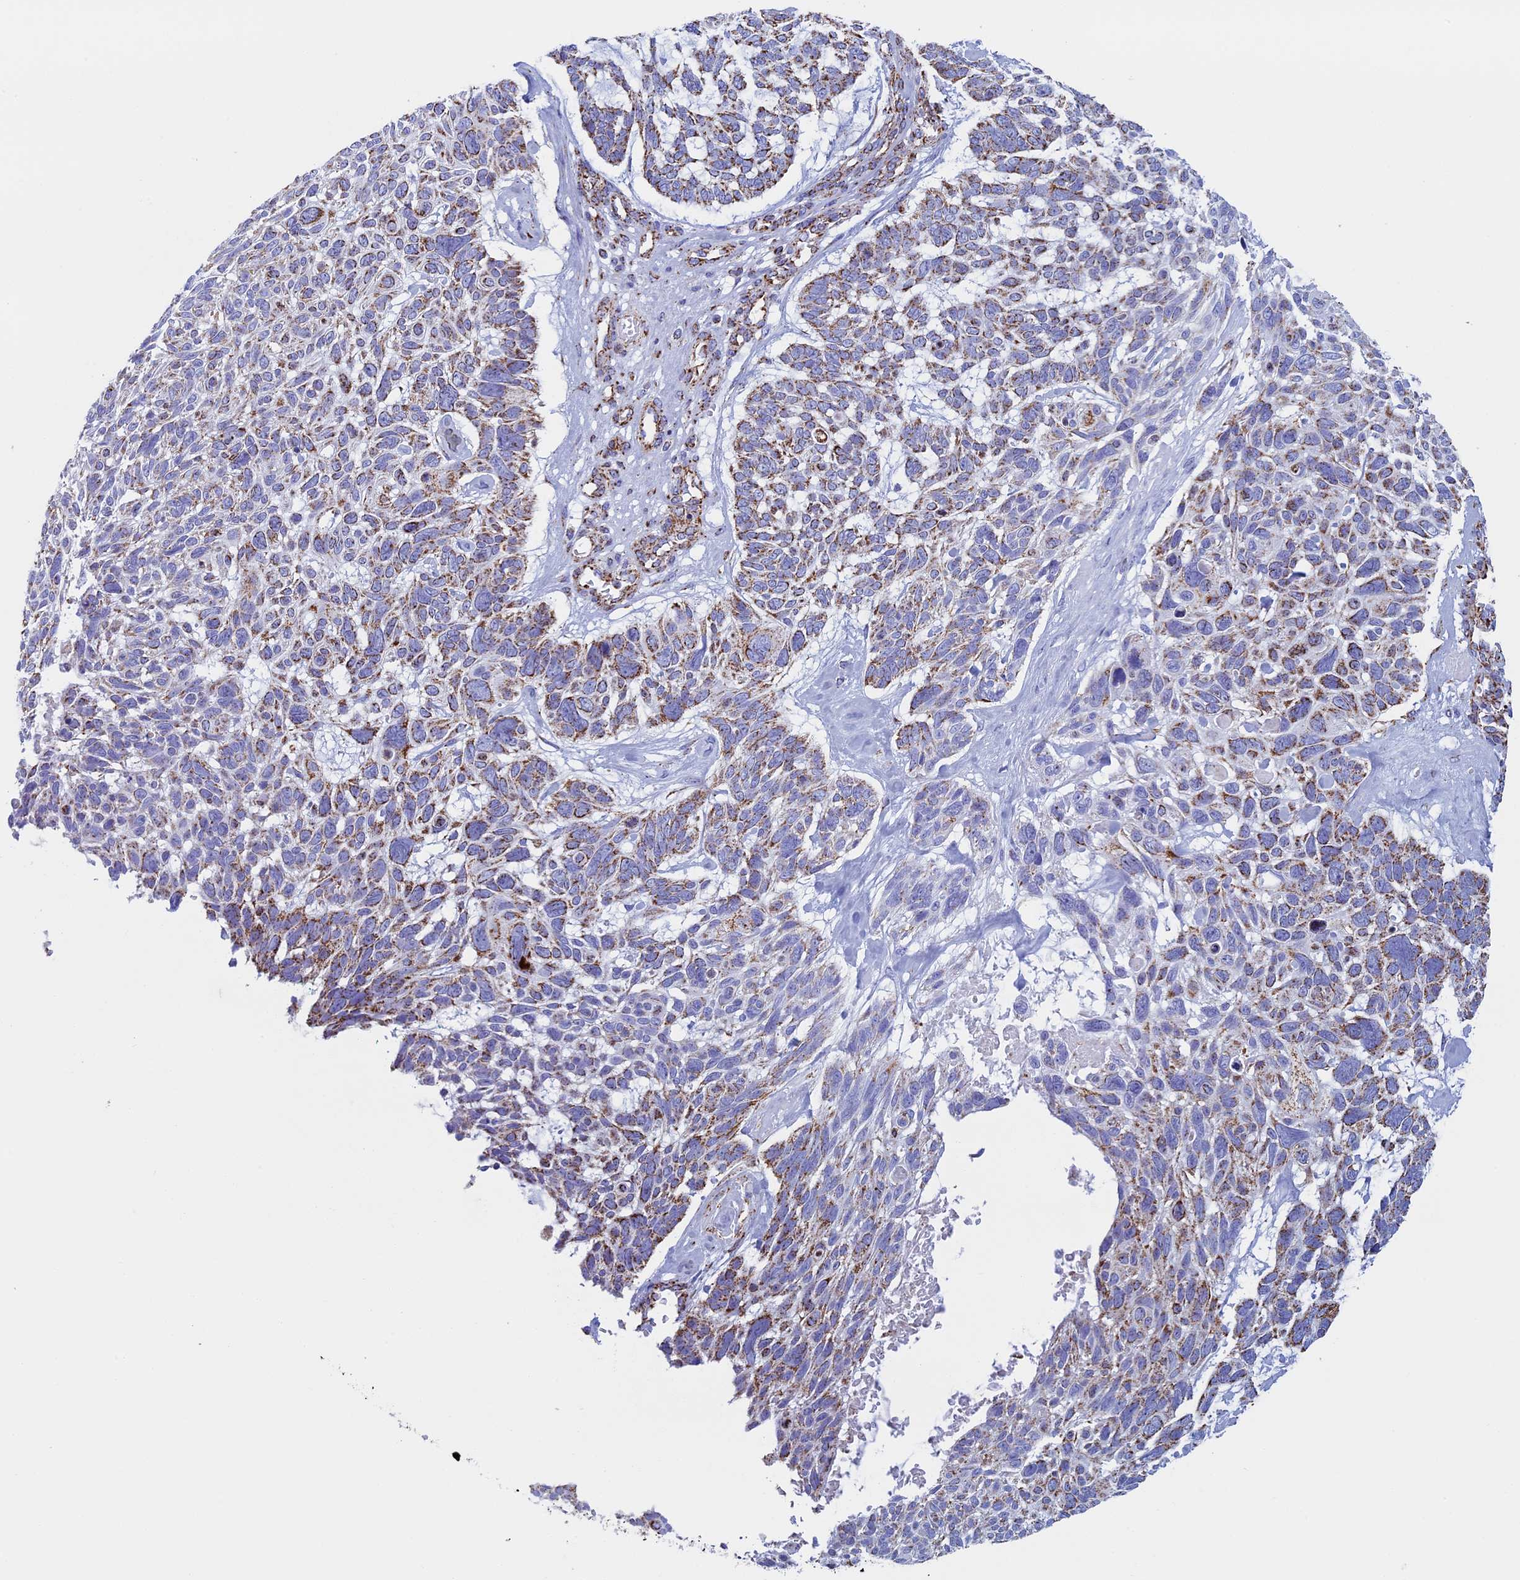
{"staining": {"intensity": "moderate", "quantity": ">75%", "location": "cytoplasmic/membranous"}, "tissue": "skin cancer", "cell_type": "Tumor cells", "image_type": "cancer", "snomed": [{"axis": "morphology", "description": "Basal cell carcinoma"}, {"axis": "topography", "description": "Skin"}], "caption": "Moderate cytoplasmic/membranous staining is seen in about >75% of tumor cells in skin cancer (basal cell carcinoma). (DAB IHC, brown staining for protein, blue staining for nuclei).", "gene": "UQCRFS1", "patient": {"sex": "male", "age": 88}}